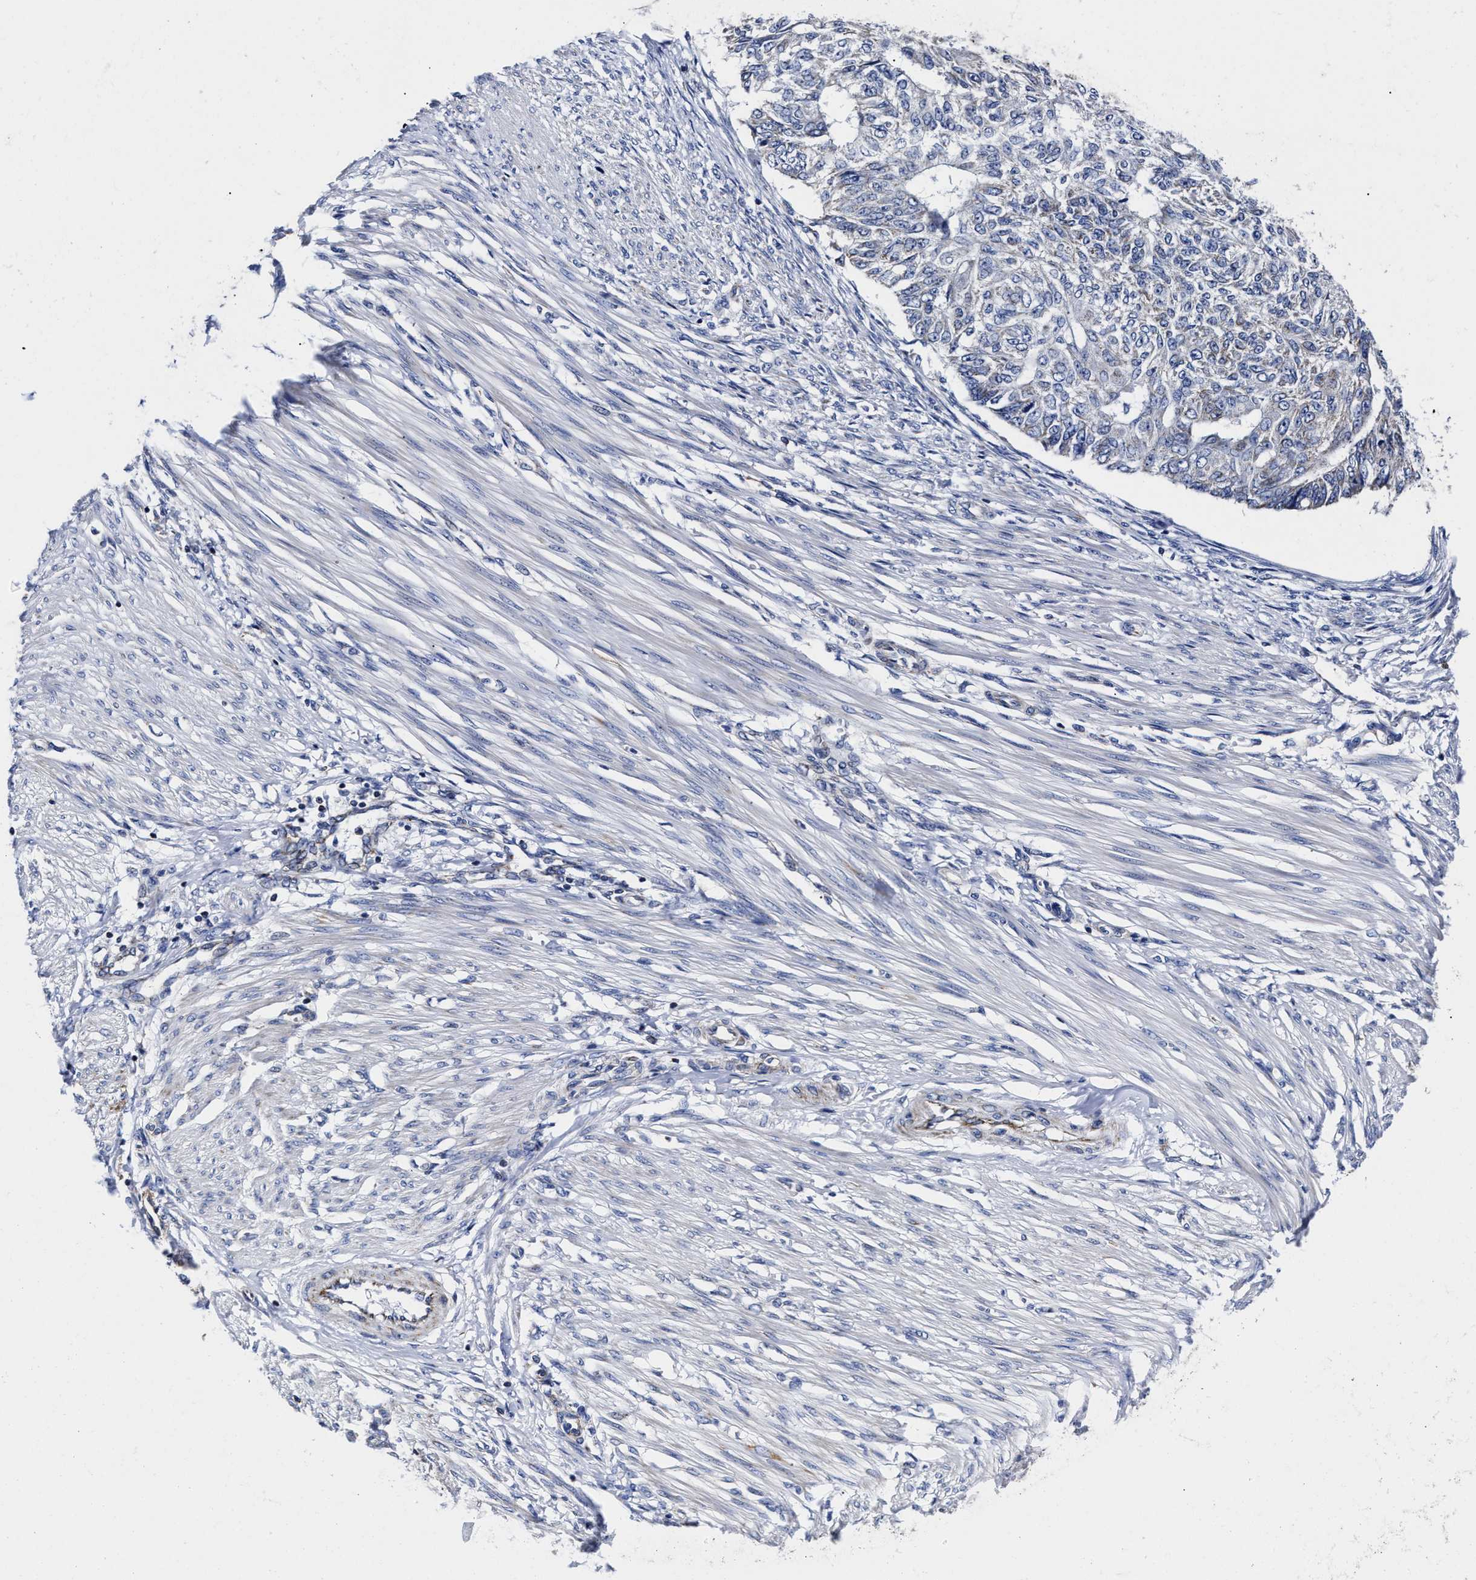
{"staining": {"intensity": "negative", "quantity": "none", "location": "none"}, "tissue": "endometrial cancer", "cell_type": "Tumor cells", "image_type": "cancer", "snomed": [{"axis": "morphology", "description": "Adenocarcinoma, NOS"}, {"axis": "topography", "description": "Endometrium"}], "caption": "This is an immunohistochemistry image of endometrial cancer (adenocarcinoma). There is no expression in tumor cells.", "gene": "HINT2", "patient": {"sex": "female", "age": 32}}